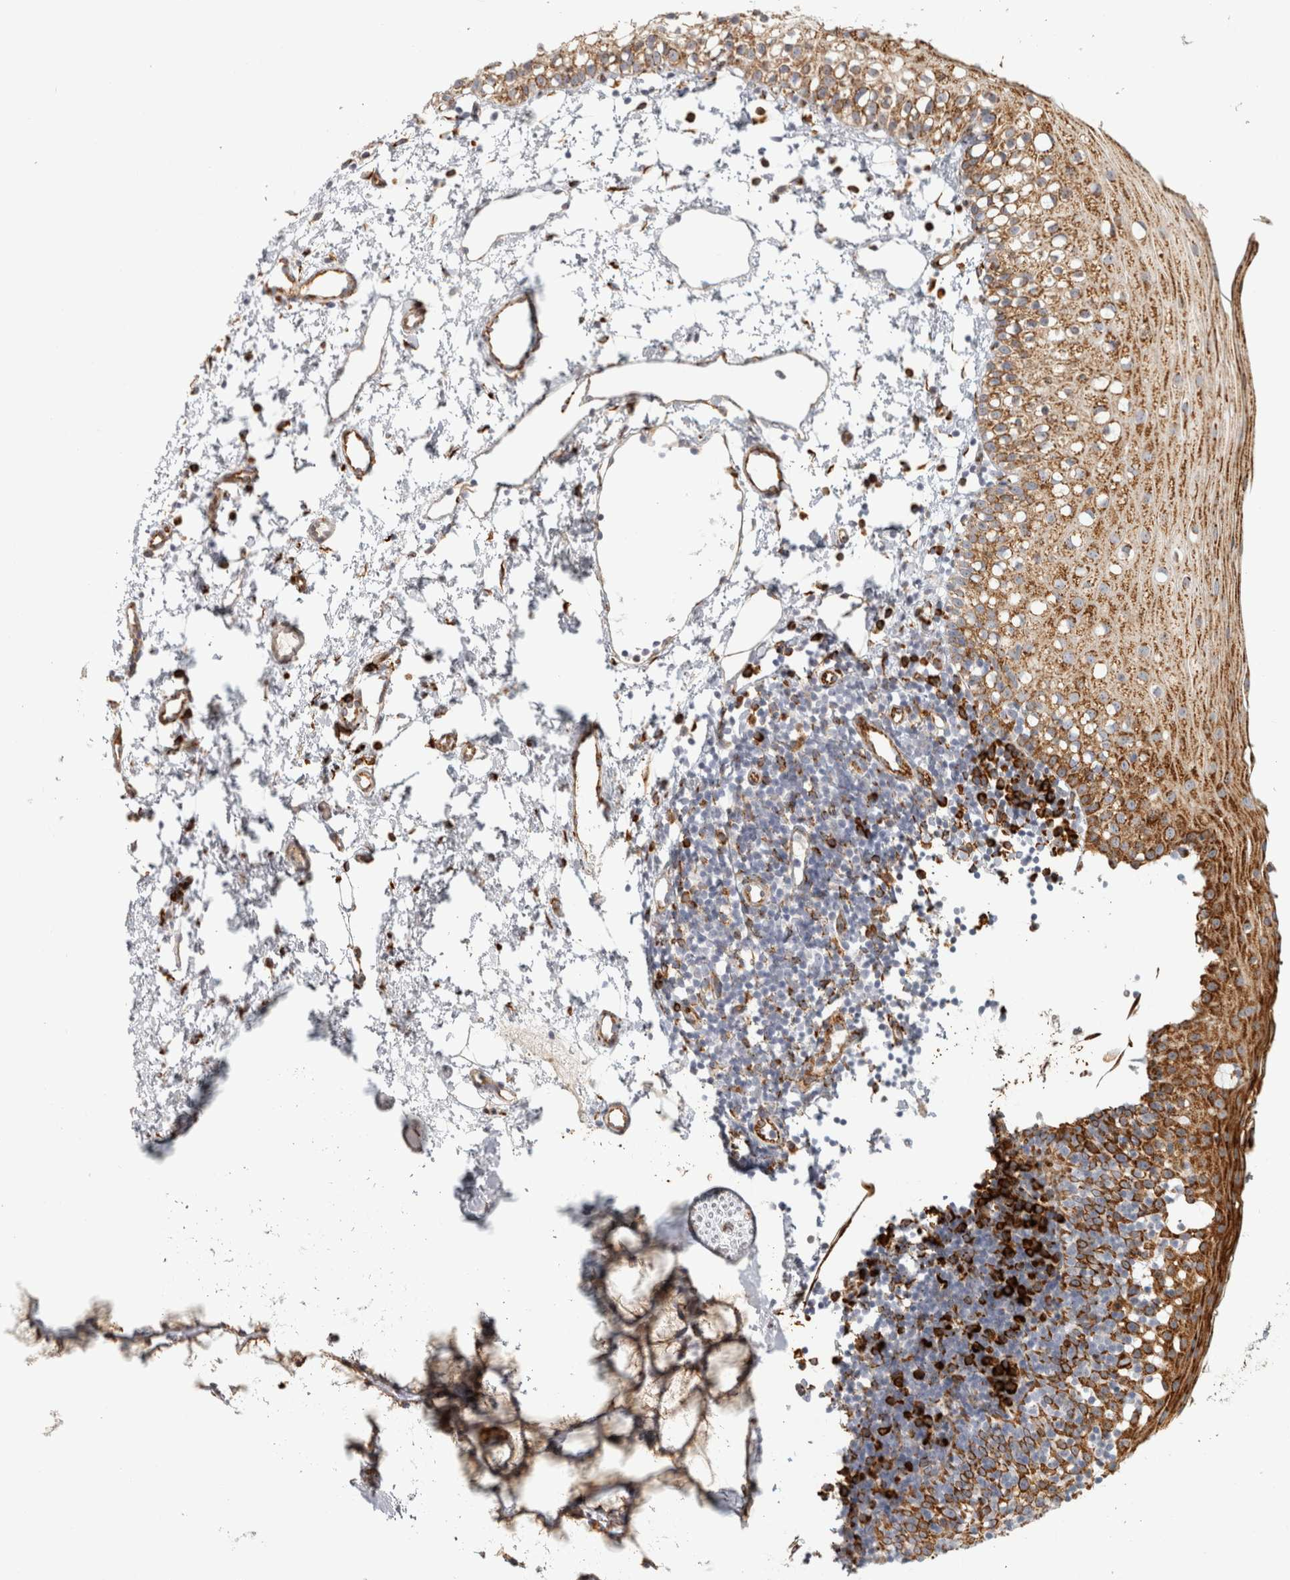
{"staining": {"intensity": "strong", "quantity": ">75%", "location": "cytoplasmic/membranous"}, "tissue": "oral mucosa", "cell_type": "Squamous epithelial cells", "image_type": "normal", "snomed": [{"axis": "morphology", "description": "Normal tissue, NOS"}, {"axis": "topography", "description": "Oral tissue"}], "caption": "Immunohistochemical staining of benign oral mucosa exhibits high levels of strong cytoplasmic/membranous staining in about >75% of squamous epithelial cells.", "gene": "OSTN", "patient": {"sex": "male", "age": 28}}